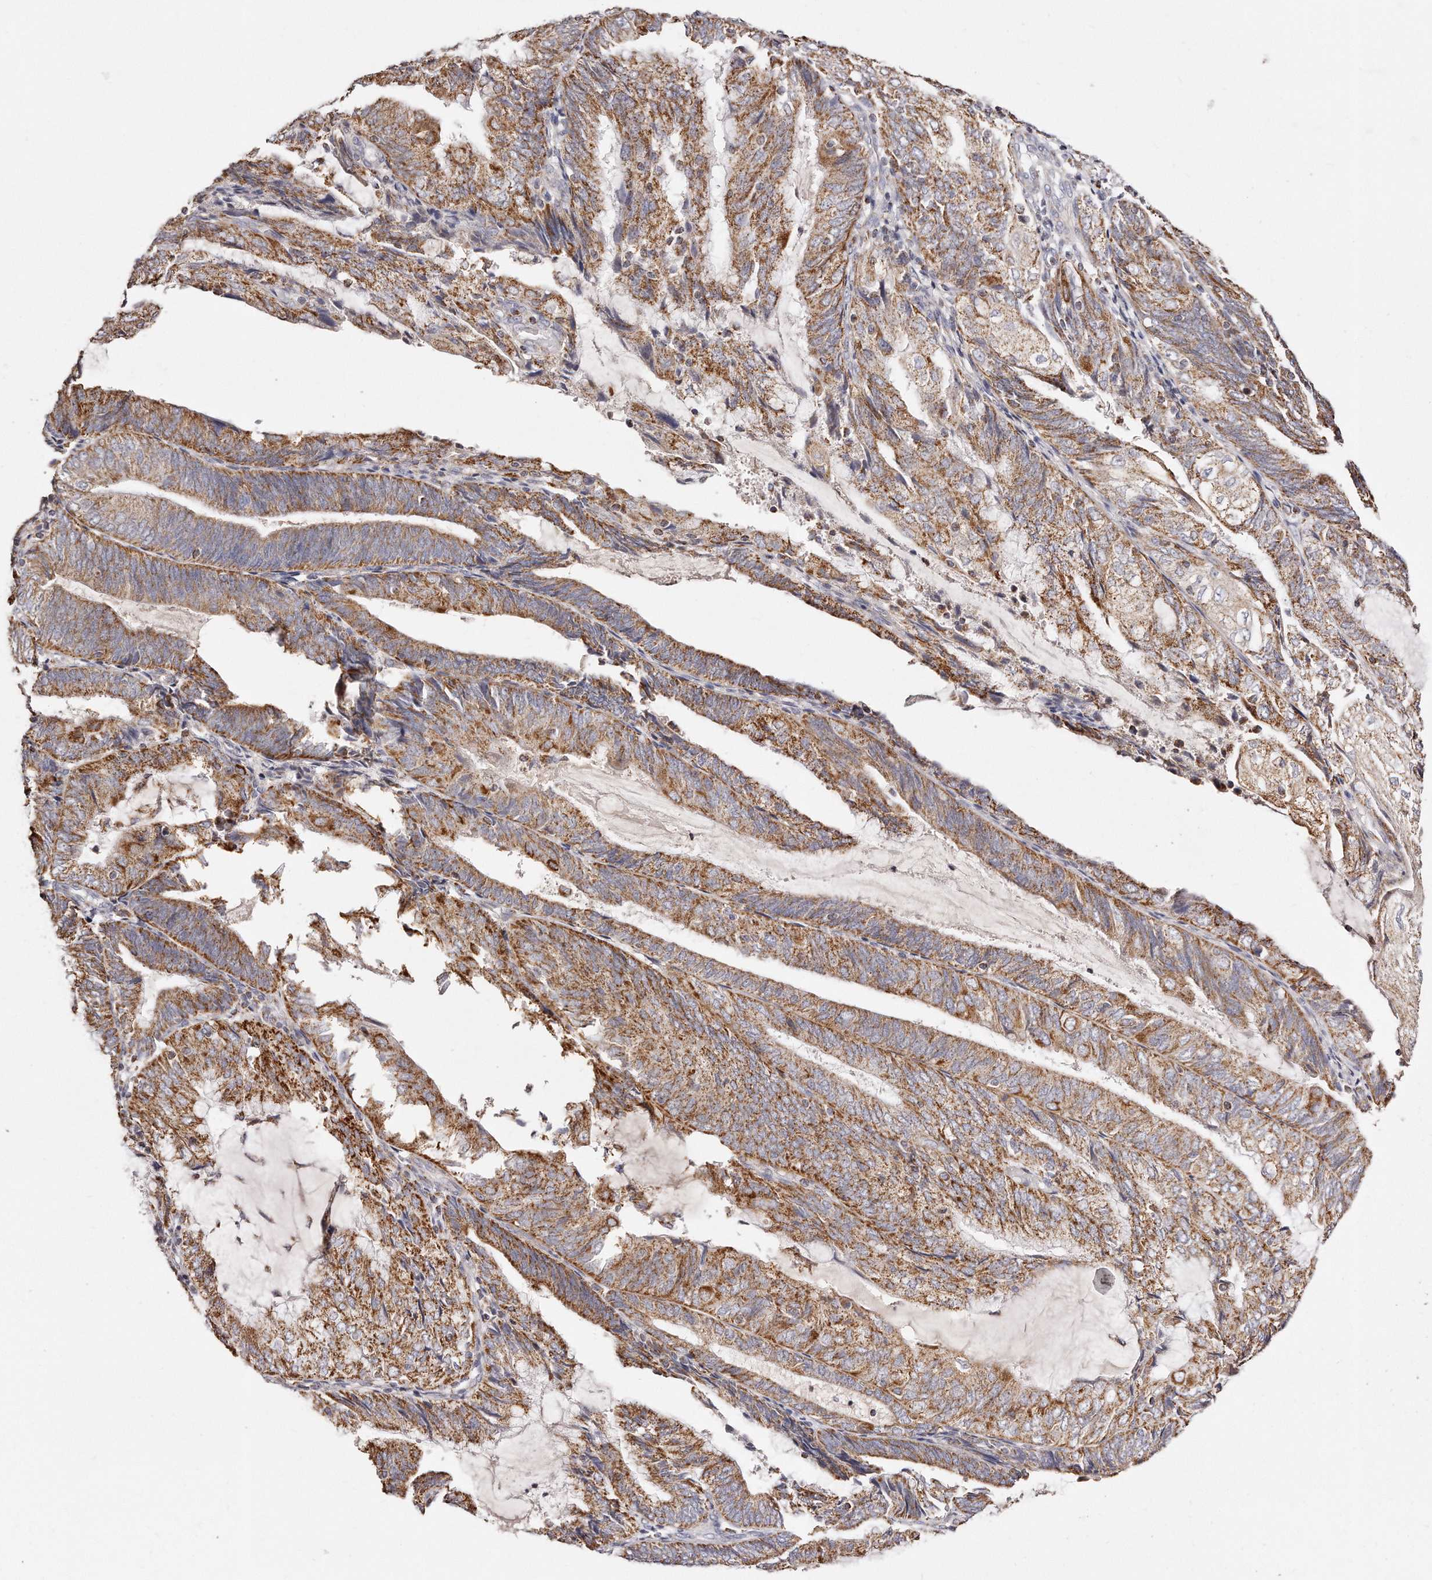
{"staining": {"intensity": "moderate", "quantity": ">75%", "location": "cytoplasmic/membranous"}, "tissue": "endometrial cancer", "cell_type": "Tumor cells", "image_type": "cancer", "snomed": [{"axis": "morphology", "description": "Adenocarcinoma, NOS"}, {"axis": "topography", "description": "Endometrium"}], "caption": "Endometrial cancer was stained to show a protein in brown. There is medium levels of moderate cytoplasmic/membranous positivity in about >75% of tumor cells.", "gene": "RTKN", "patient": {"sex": "female", "age": 81}}